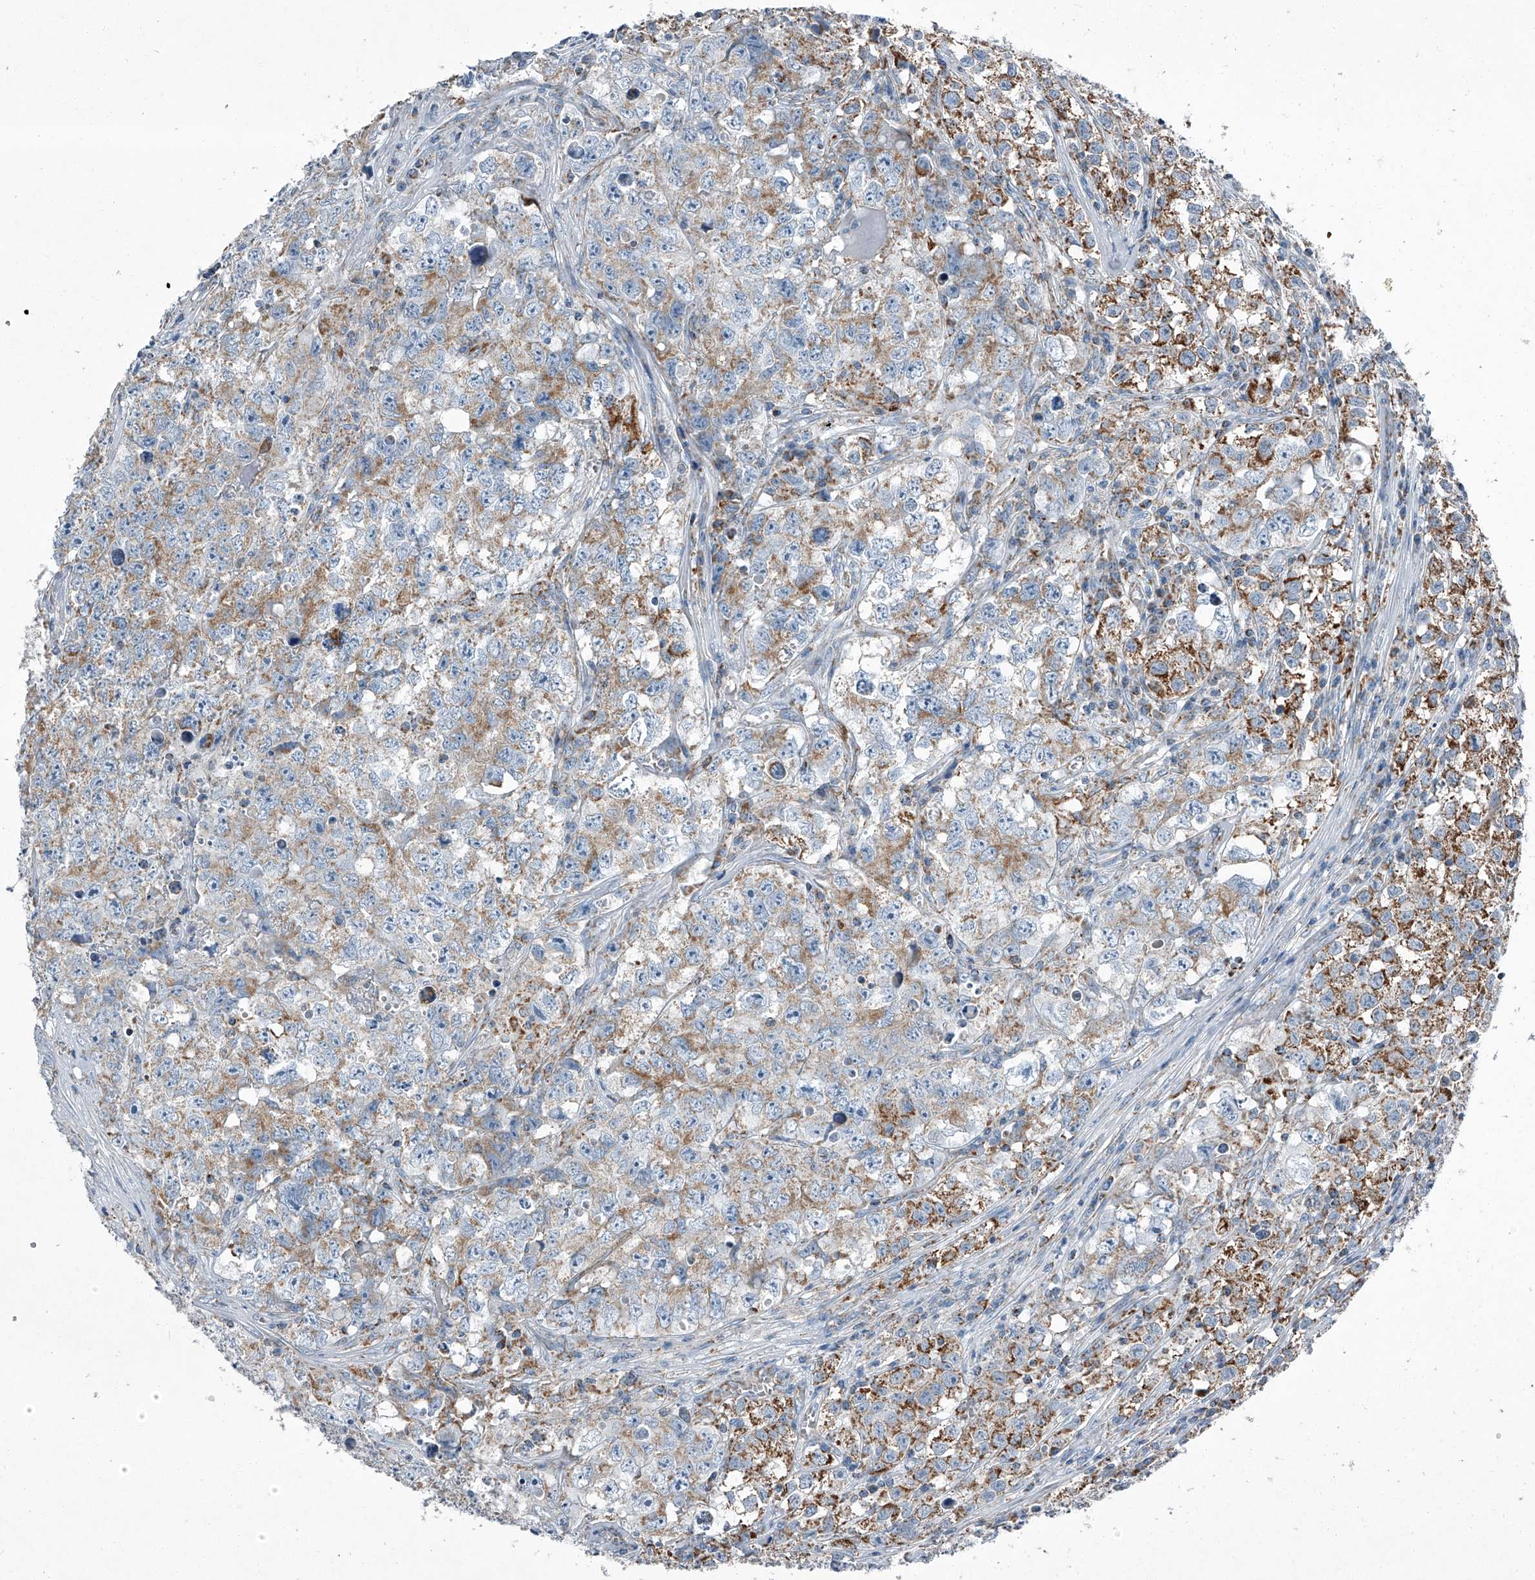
{"staining": {"intensity": "moderate", "quantity": ">75%", "location": "cytoplasmic/membranous"}, "tissue": "testis cancer", "cell_type": "Tumor cells", "image_type": "cancer", "snomed": [{"axis": "morphology", "description": "Seminoma, NOS"}, {"axis": "morphology", "description": "Carcinoma, Embryonal, NOS"}, {"axis": "topography", "description": "Testis"}], "caption": "A brown stain labels moderate cytoplasmic/membranous expression of a protein in testis cancer (embryonal carcinoma) tumor cells.", "gene": "CHRNA7", "patient": {"sex": "male", "age": 43}}